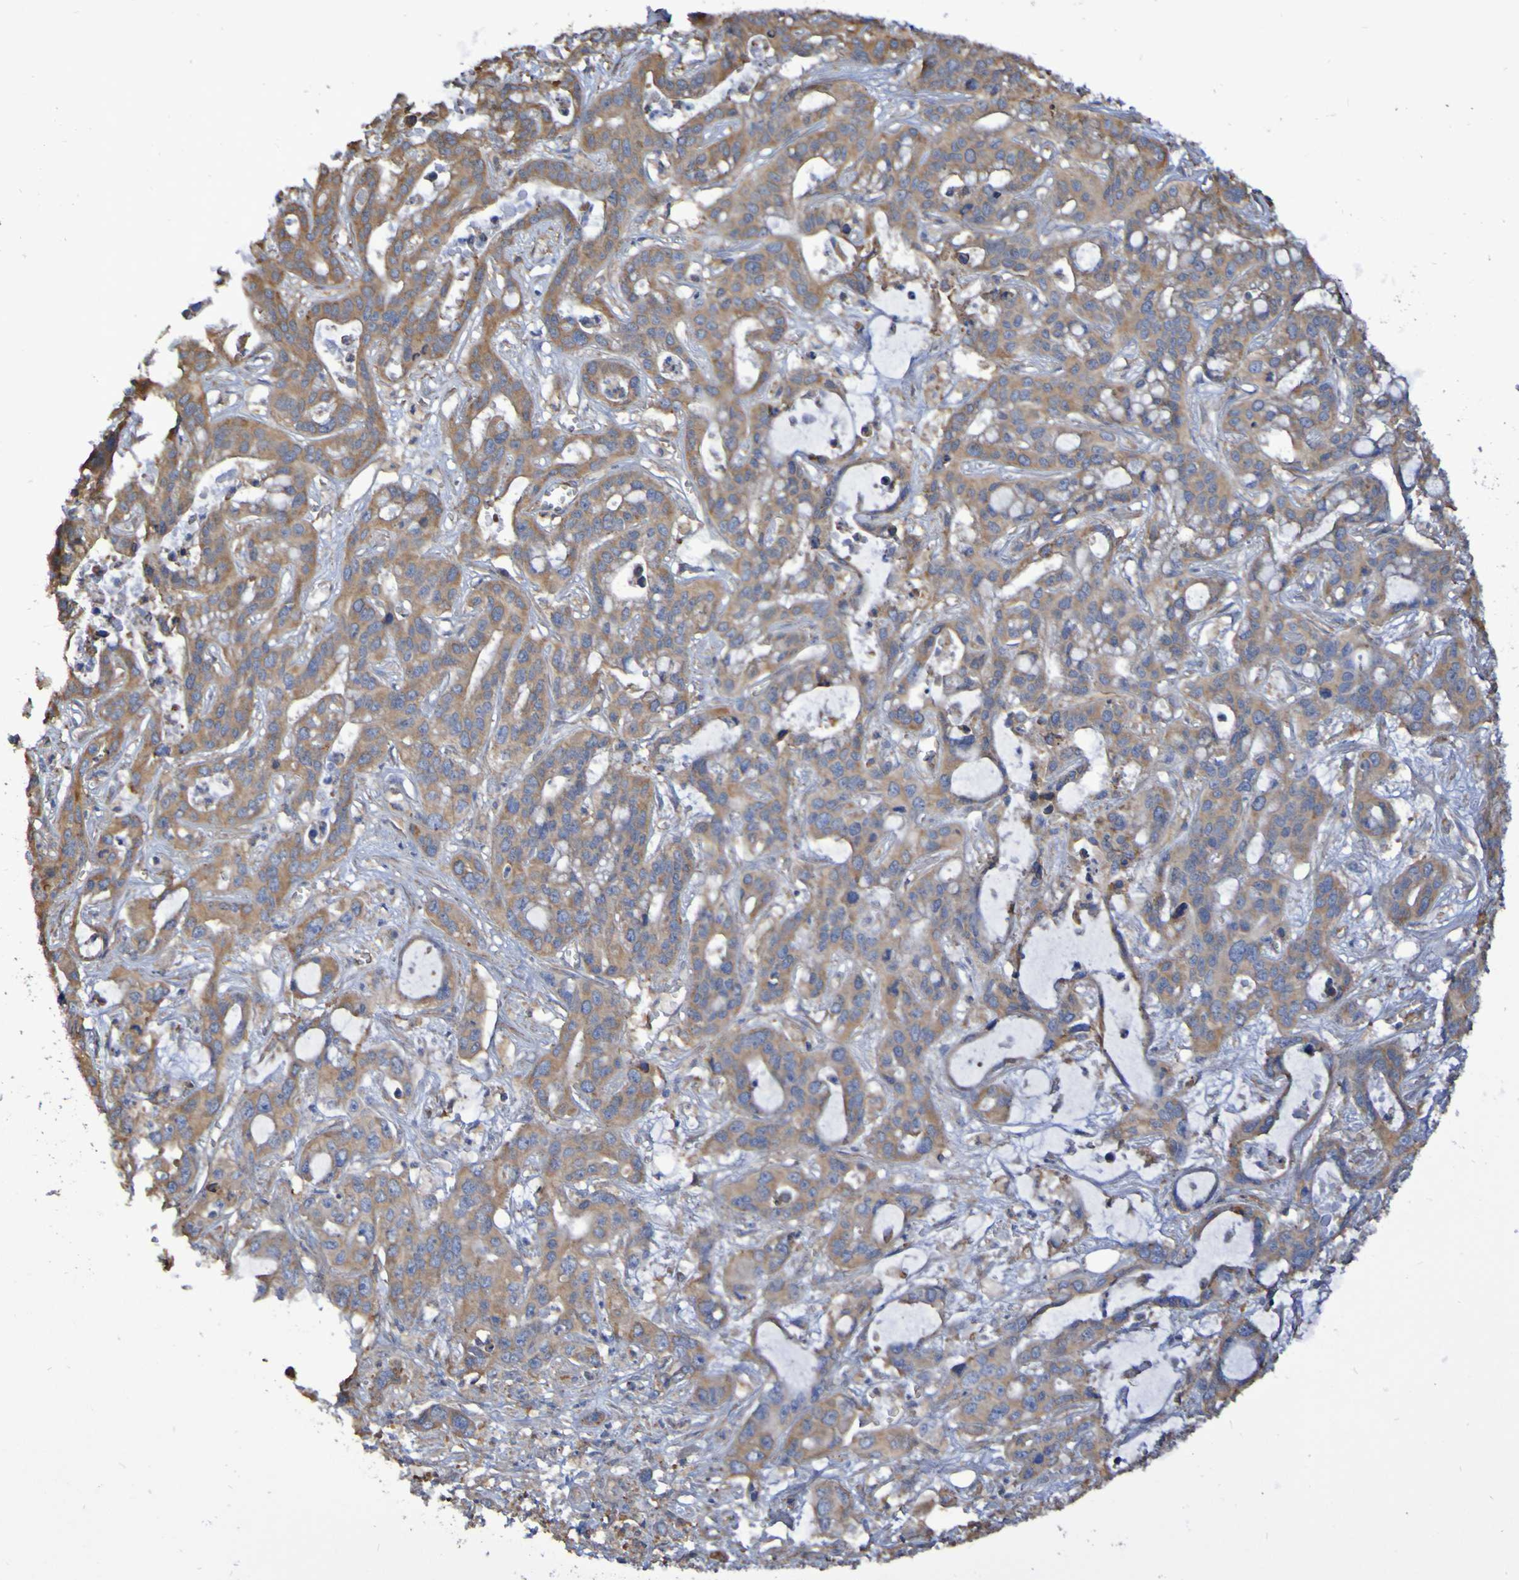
{"staining": {"intensity": "moderate", "quantity": ">75%", "location": "cytoplasmic/membranous"}, "tissue": "liver cancer", "cell_type": "Tumor cells", "image_type": "cancer", "snomed": [{"axis": "morphology", "description": "Cholangiocarcinoma"}, {"axis": "topography", "description": "Liver"}], "caption": "This micrograph exhibits immunohistochemistry (IHC) staining of human liver cholangiocarcinoma, with medium moderate cytoplasmic/membranous staining in approximately >75% of tumor cells.", "gene": "SYNJ1", "patient": {"sex": "female", "age": 65}}